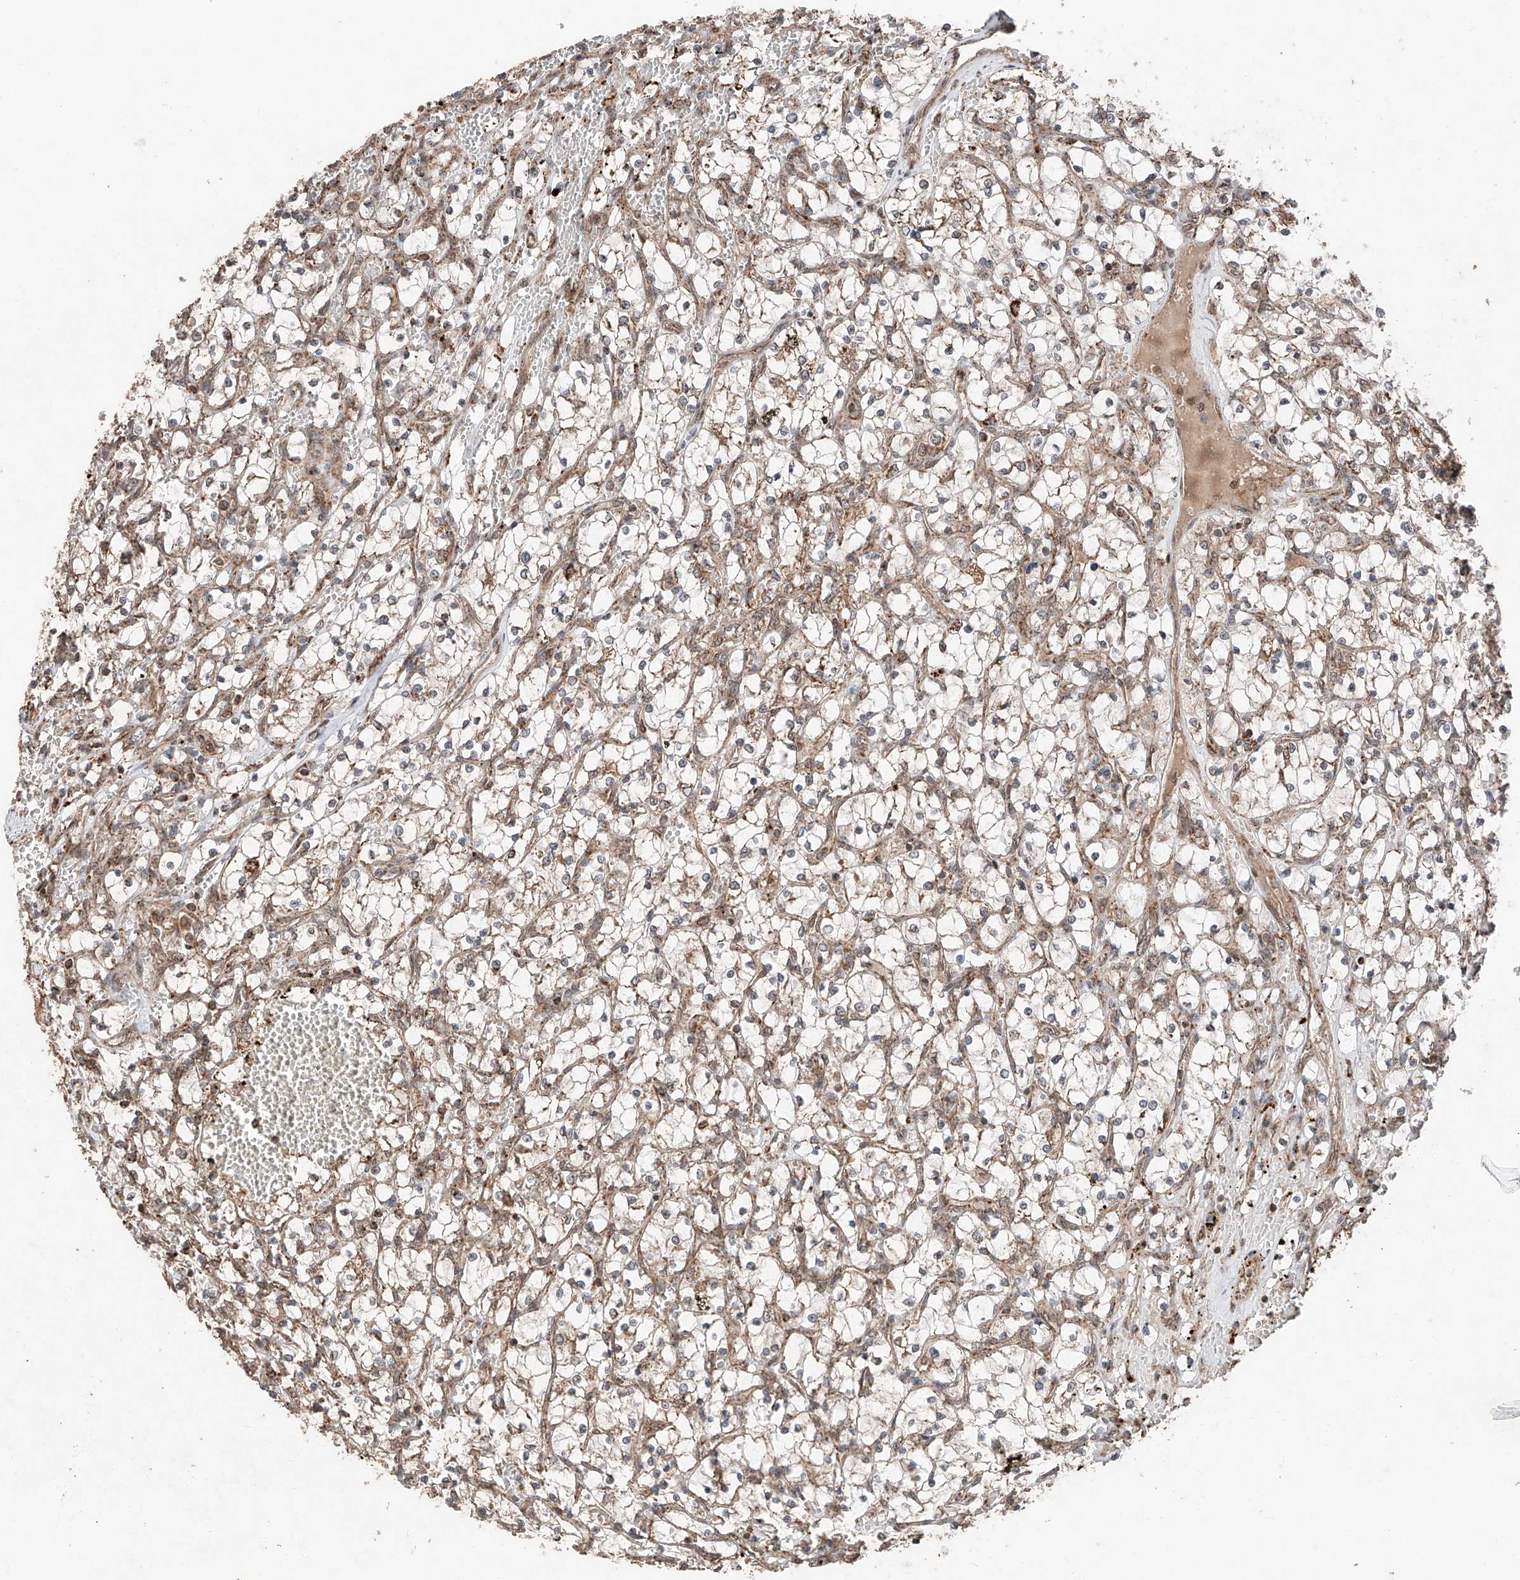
{"staining": {"intensity": "weak", "quantity": "25%-75%", "location": "cytoplasmic/membranous"}, "tissue": "renal cancer", "cell_type": "Tumor cells", "image_type": "cancer", "snomed": [{"axis": "morphology", "description": "Adenocarcinoma, NOS"}, {"axis": "topography", "description": "Kidney"}], "caption": "Human adenocarcinoma (renal) stained with a protein marker exhibits weak staining in tumor cells.", "gene": "ZSCAN29", "patient": {"sex": "female", "age": 69}}